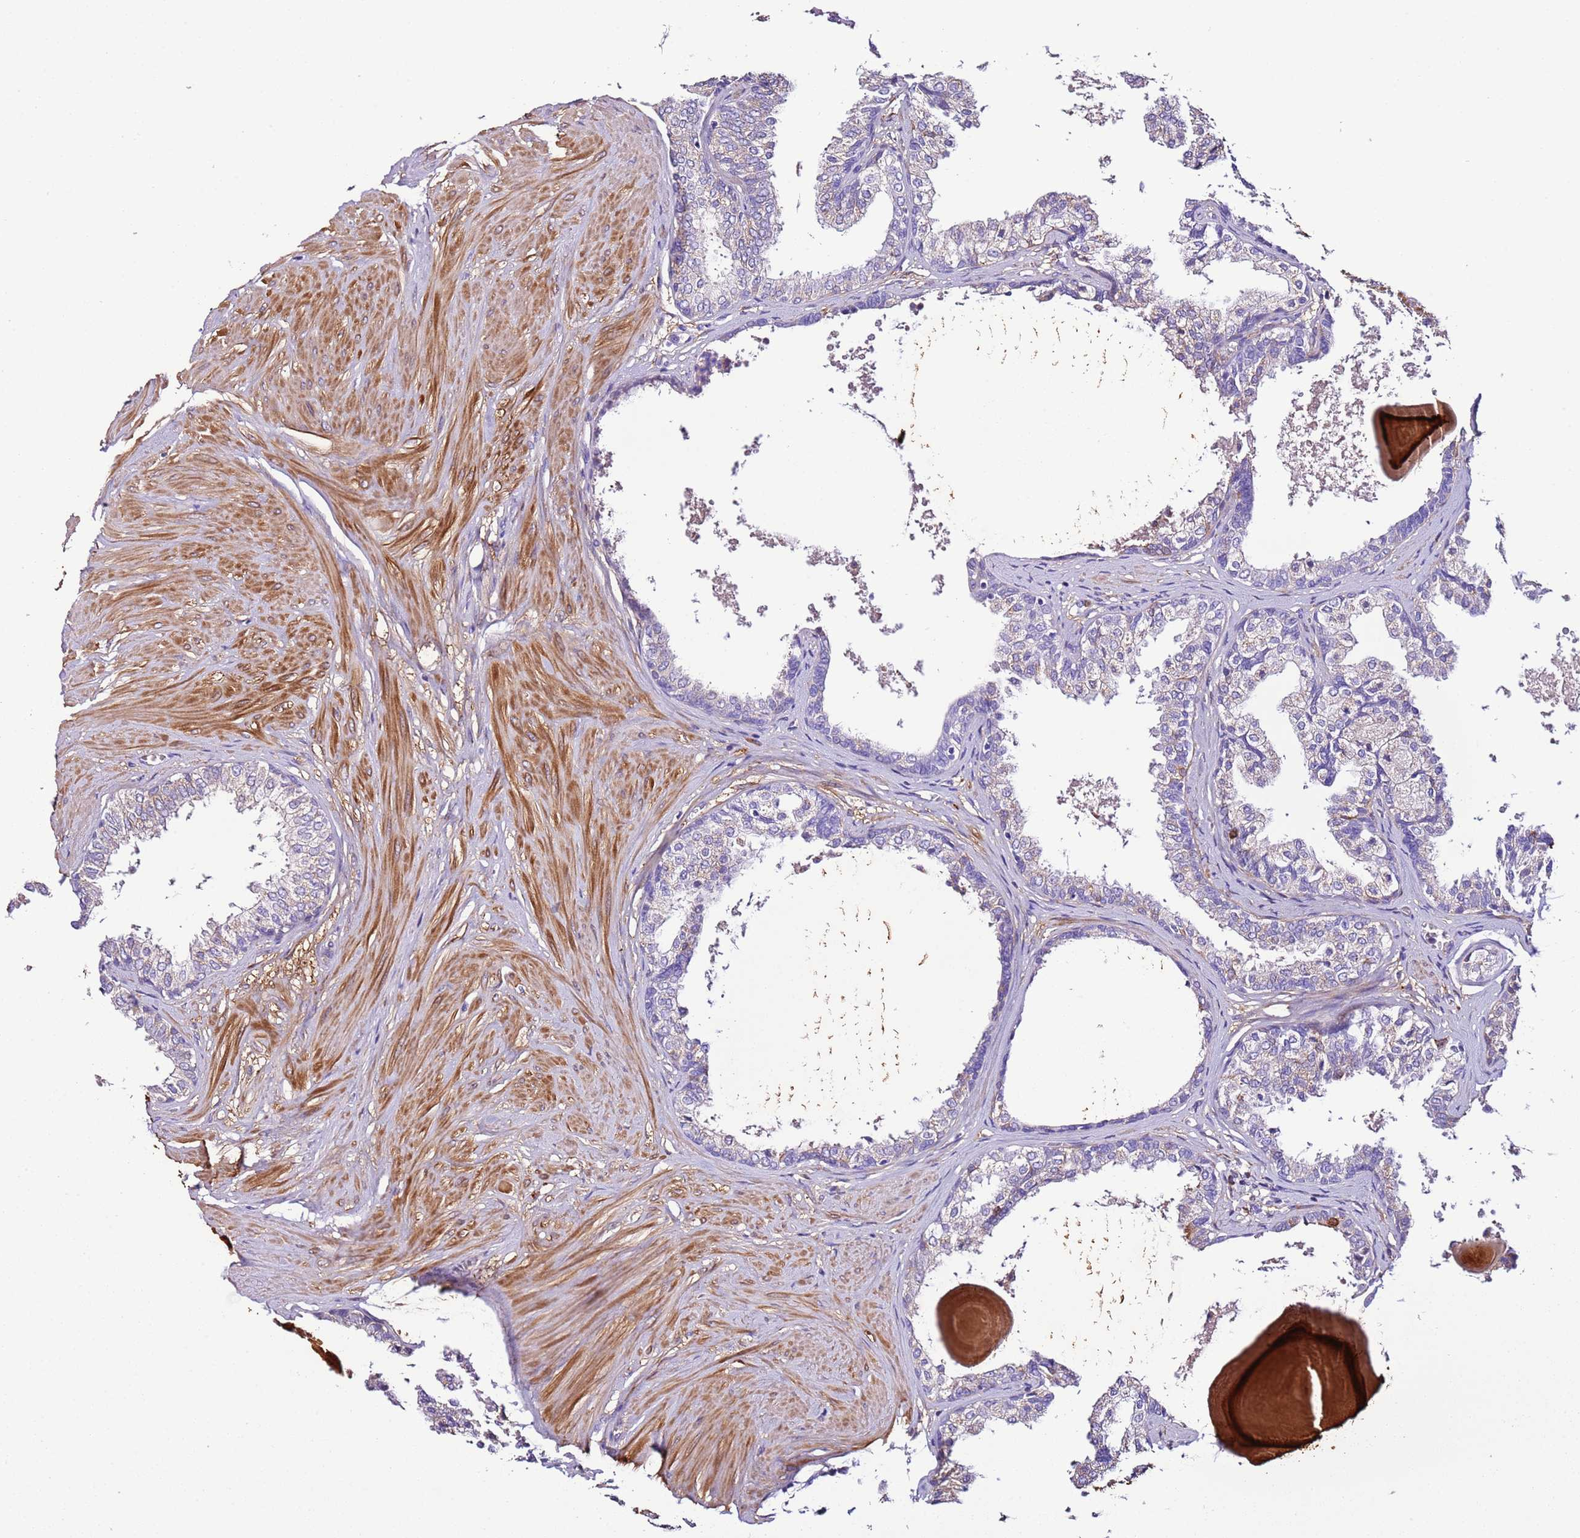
{"staining": {"intensity": "moderate", "quantity": "25%-75%", "location": "cytoplasmic/membranous"}, "tissue": "prostate", "cell_type": "Glandular cells", "image_type": "normal", "snomed": [{"axis": "morphology", "description": "Normal tissue, NOS"}, {"axis": "topography", "description": "Prostate"}], "caption": "This is a photomicrograph of IHC staining of normal prostate, which shows moderate expression in the cytoplasmic/membranous of glandular cells.", "gene": "FAM174C", "patient": {"sex": "male", "age": 48}}